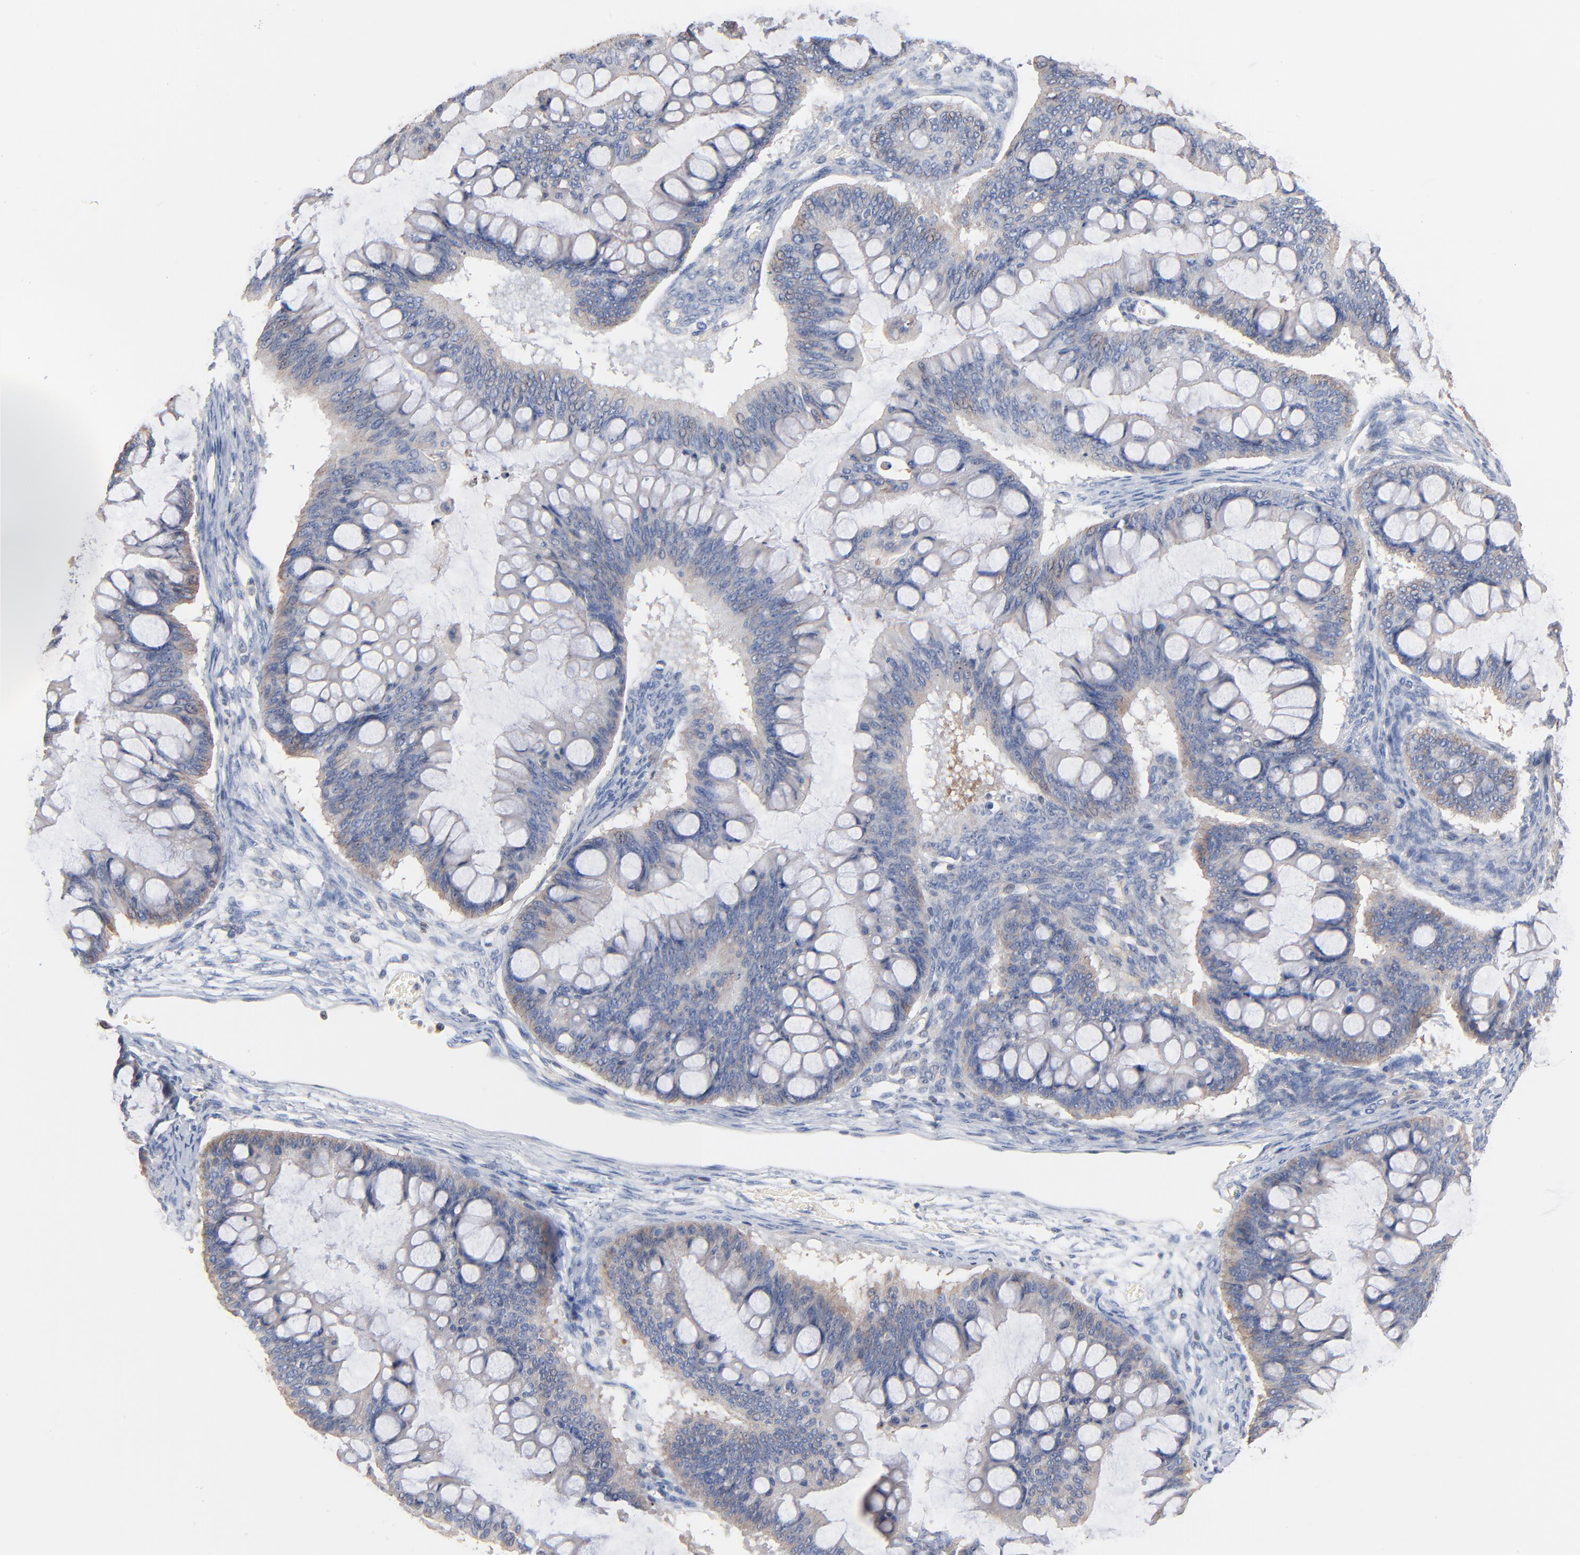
{"staining": {"intensity": "negative", "quantity": "none", "location": "none"}, "tissue": "ovarian cancer", "cell_type": "Tumor cells", "image_type": "cancer", "snomed": [{"axis": "morphology", "description": "Cystadenocarcinoma, mucinous, NOS"}, {"axis": "topography", "description": "Ovary"}], "caption": "This is a histopathology image of immunohistochemistry (IHC) staining of ovarian cancer (mucinous cystadenocarcinoma), which shows no staining in tumor cells. Nuclei are stained in blue.", "gene": "ARHGEF6", "patient": {"sex": "female", "age": 73}}